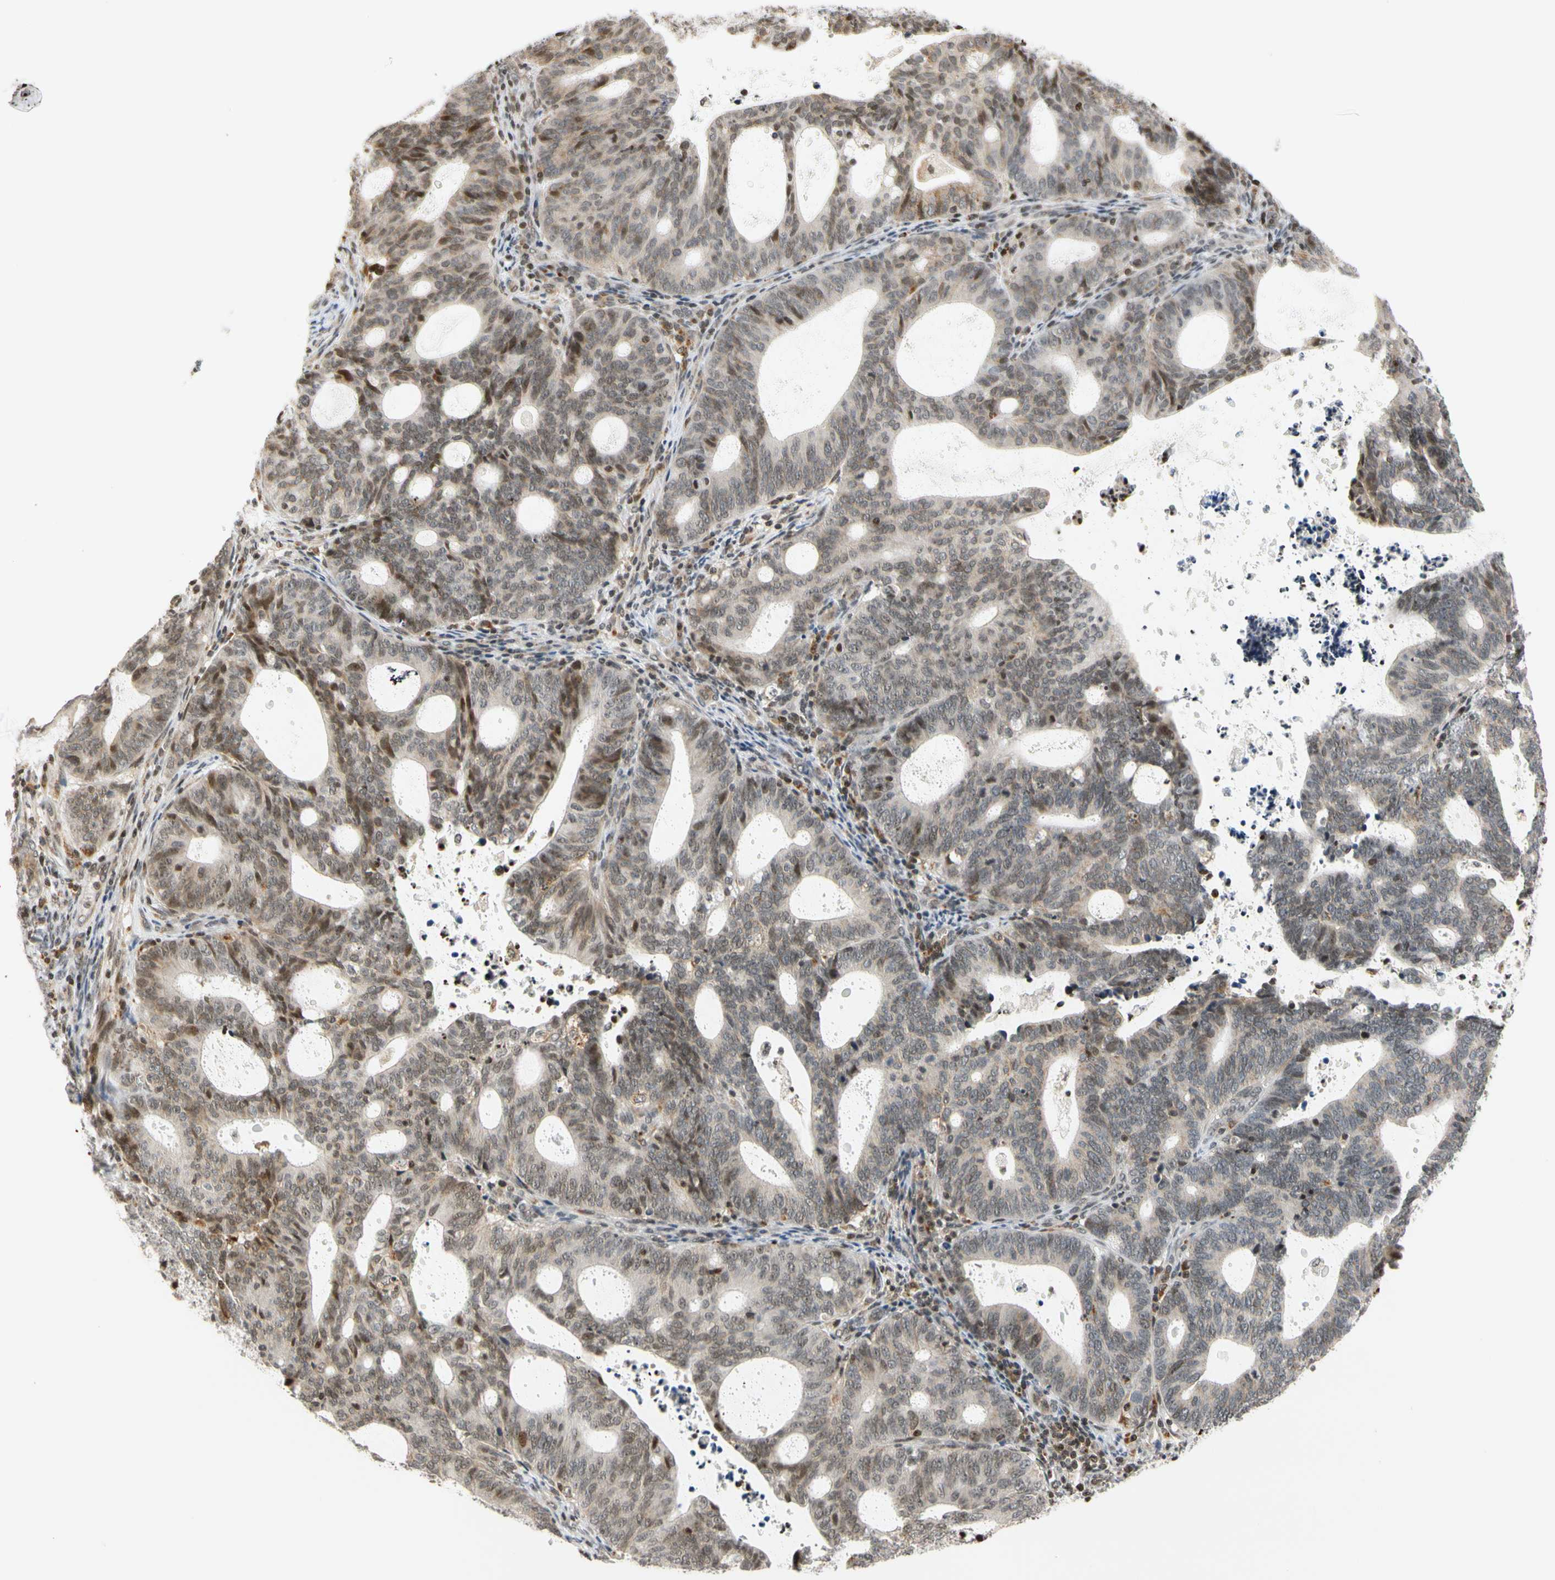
{"staining": {"intensity": "moderate", "quantity": "25%-75%", "location": "cytoplasmic/membranous,nuclear"}, "tissue": "endometrial cancer", "cell_type": "Tumor cells", "image_type": "cancer", "snomed": [{"axis": "morphology", "description": "Adenocarcinoma, NOS"}, {"axis": "topography", "description": "Uterus"}], "caption": "Immunohistochemical staining of human endometrial cancer shows medium levels of moderate cytoplasmic/membranous and nuclear protein staining in approximately 25%-75% of tumor cells. (DAB (3,3'-diaminobenzidine) IHC with brightfield microscopy, high magnification).", "gene": "CDK7", "patient": {"sex": "female", "age": 83}}